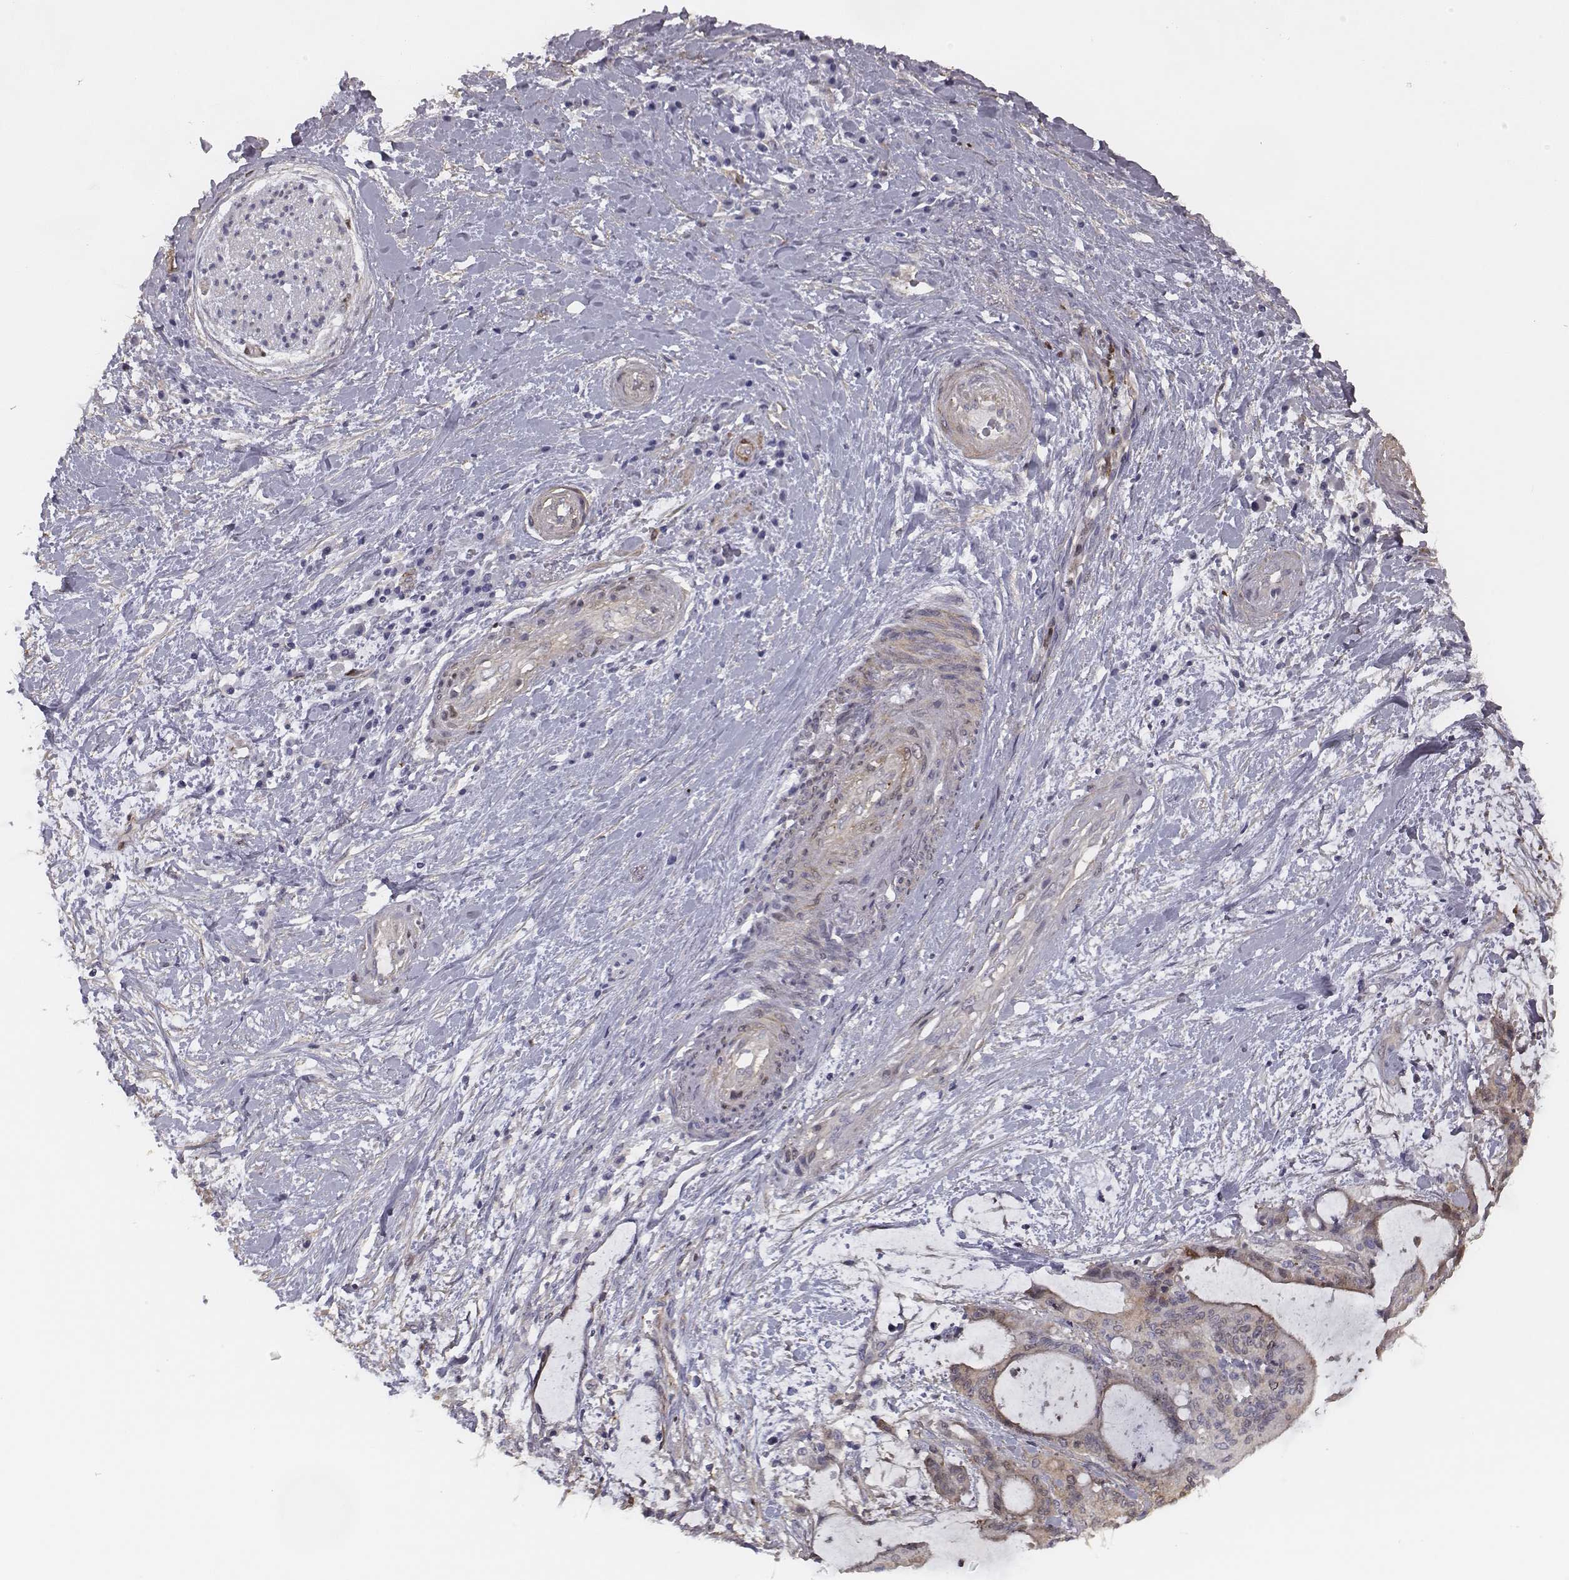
{"staining": {"intensity": "weak", "quantity": ">75%", "location": "cytoplasmic/membranous"}, "tissue": "liver cancer", "cell_type": "Tumor cells", "image_type": "cancer", "snomed": [{"axis": "morphology", "description": "Cholangiocarcinoma"}, {"axis": "topography", "description": "Liver"}], "caption": "The histopathology image exhibits a brown stain indicating the presence of a protein in the cytoplasmic/membranous of tumor cells in liver cholangiocarcinoma.", "gene": "ISYNA1", "patient": {"sex": "female", "age": 73}}